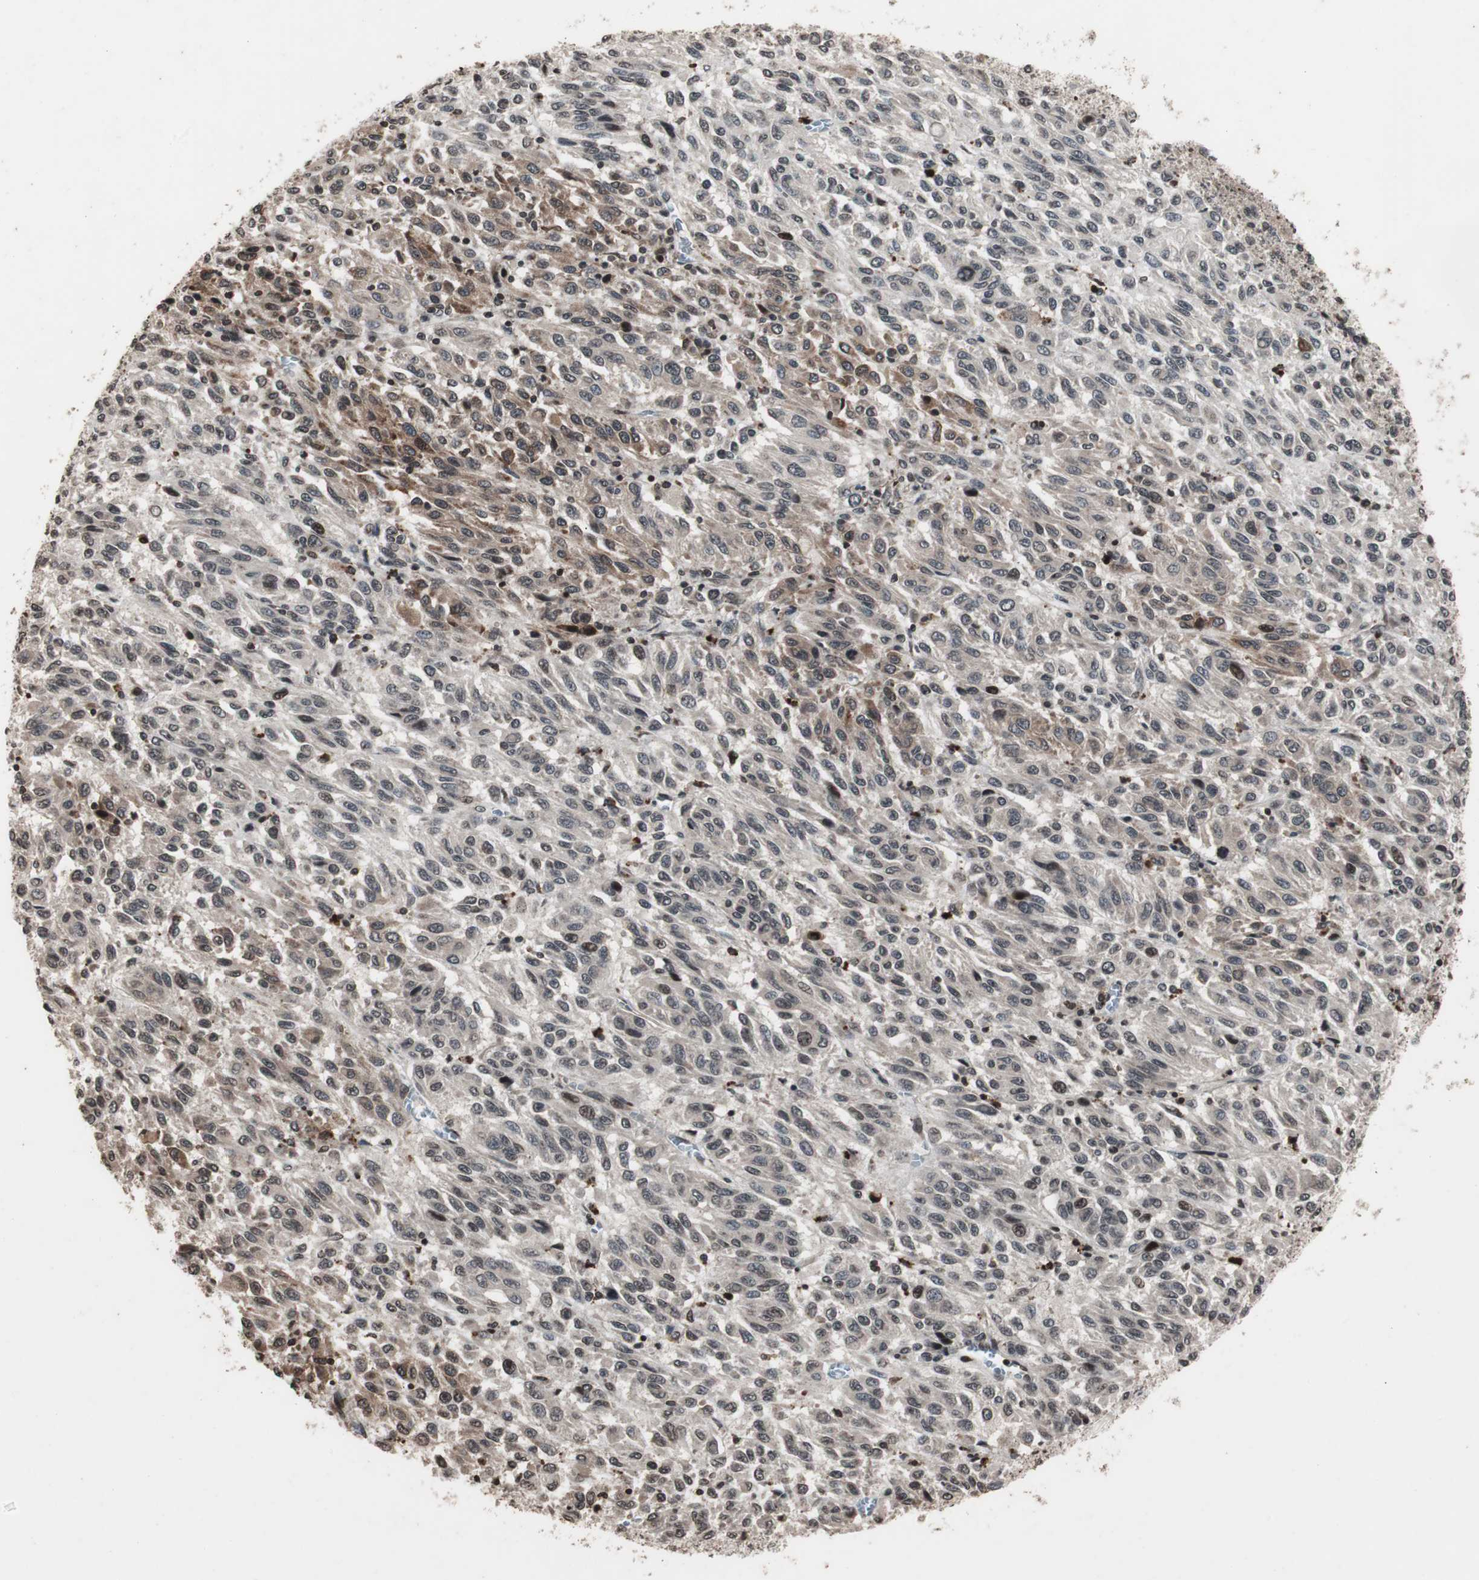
{"staining": {"intensity": "weak", "quantity": "<25%", "location": "cytoplasmic/membranous"}, "tissue": "melanoma", "cell_type": "Tumor cells", "image_type": "cancer", "snomed": [{"axis": "morphology", "description": "Malignant melanoma, Metastatic site"}, {"axis": "topography", "description": "Lung"}], "caption": "Immunohistochemical staining of human malignant melanoma (metastatic site) shows no significant expression in tumor cells.", "gene": "ZFC3H1", "patient": {"sex": "male", "age": 64}}